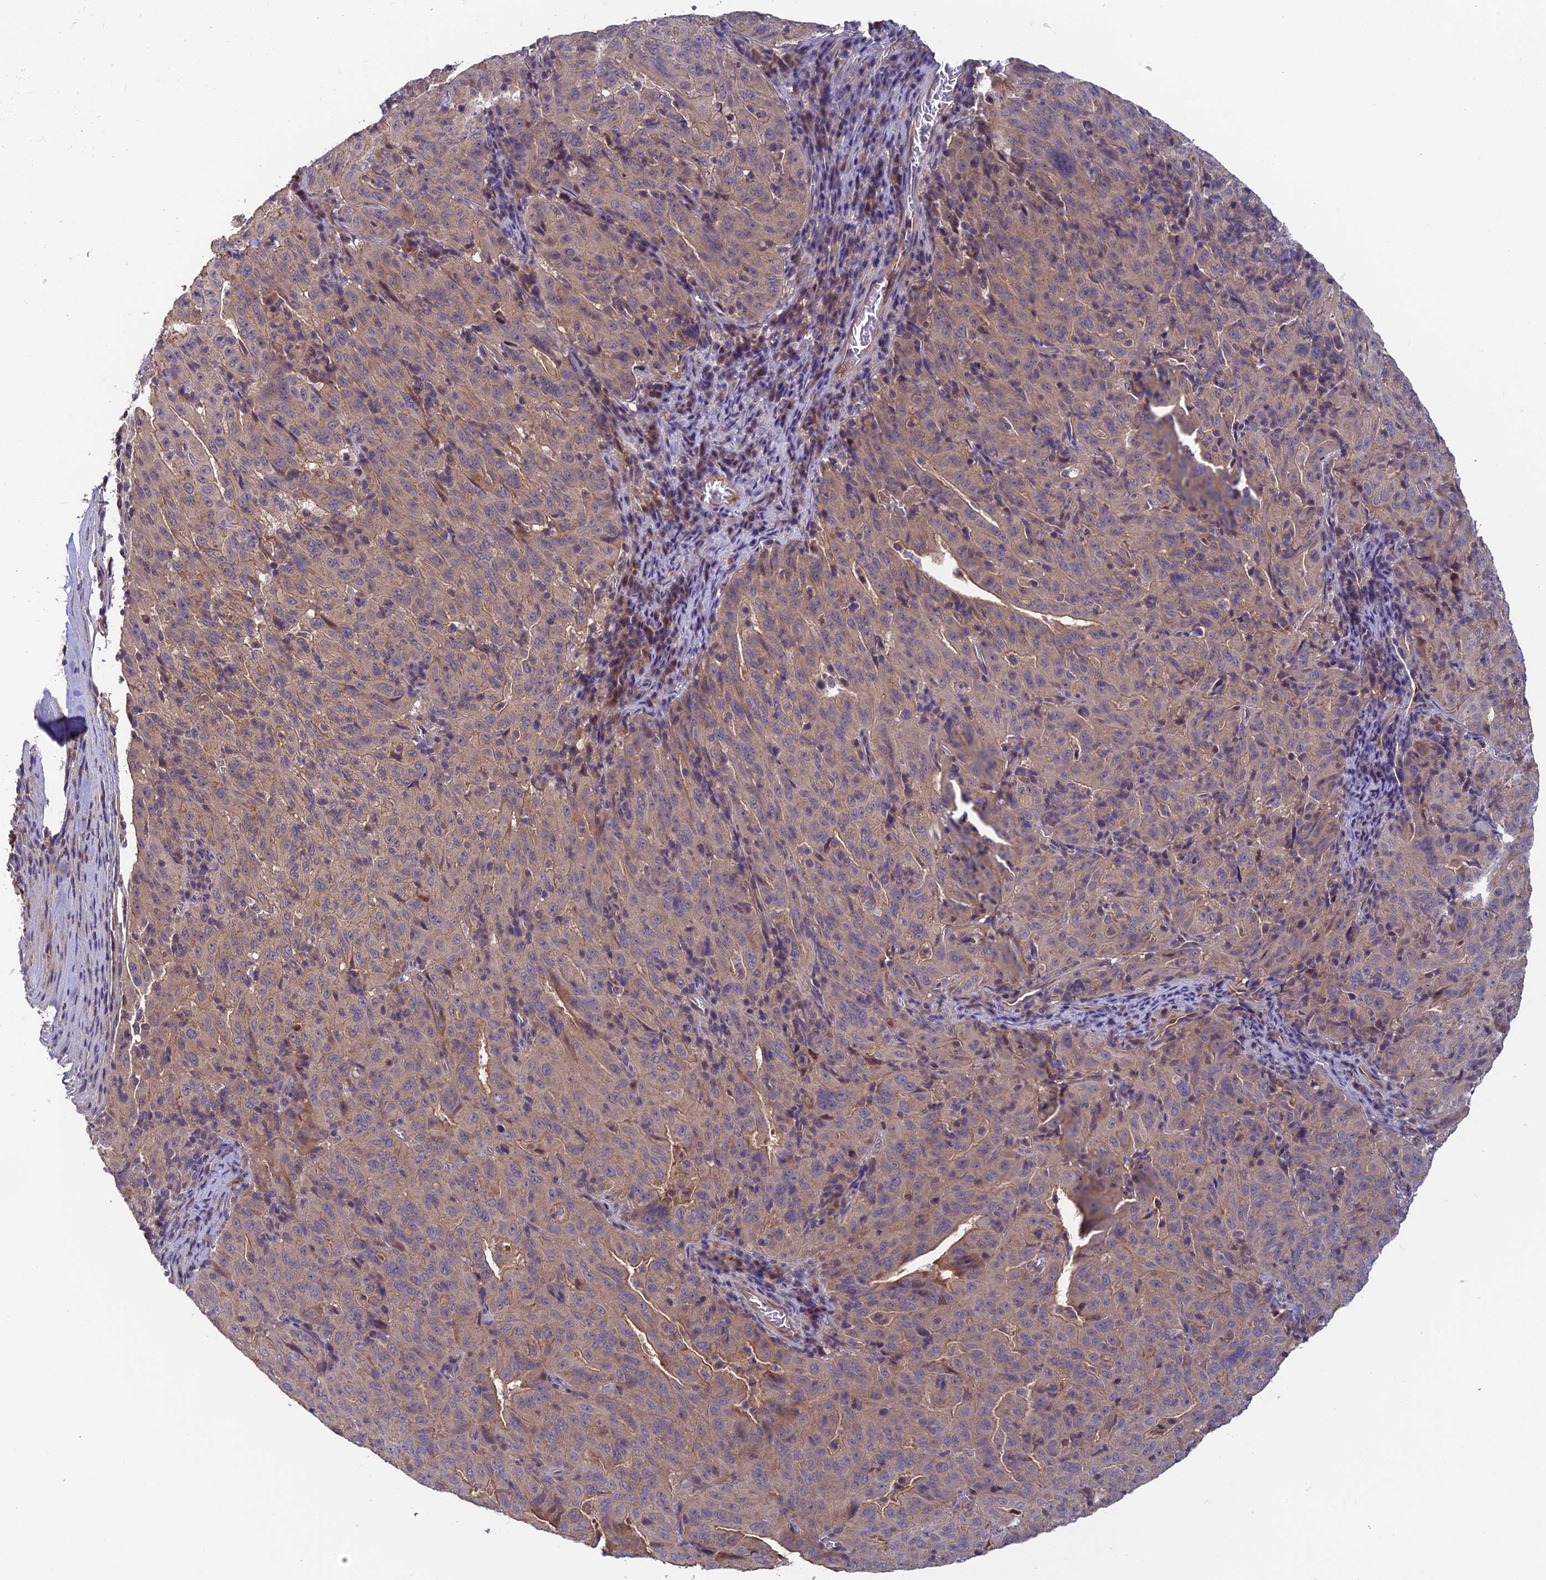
{"staining": {"intensity": "weak", "quantity": "25%-75%", "location": "cytoplasmic/membranous"}, "tissue": "pancreatic cancer", "cell_type": "Tumor cells", "image_type": "cancer", "snomed": [{"axis": "morphology", "description": "Adenocarcinoma, NOS"}, {"axis": "topography", "description": "Pancreas"}], "caption": "Adenocarcinoma (pancreatic) stained with a protein marker shows weak staining in tumor cells.", "gene": "PIKFYVE", "patient": {"sex": "male", "age": 63}}